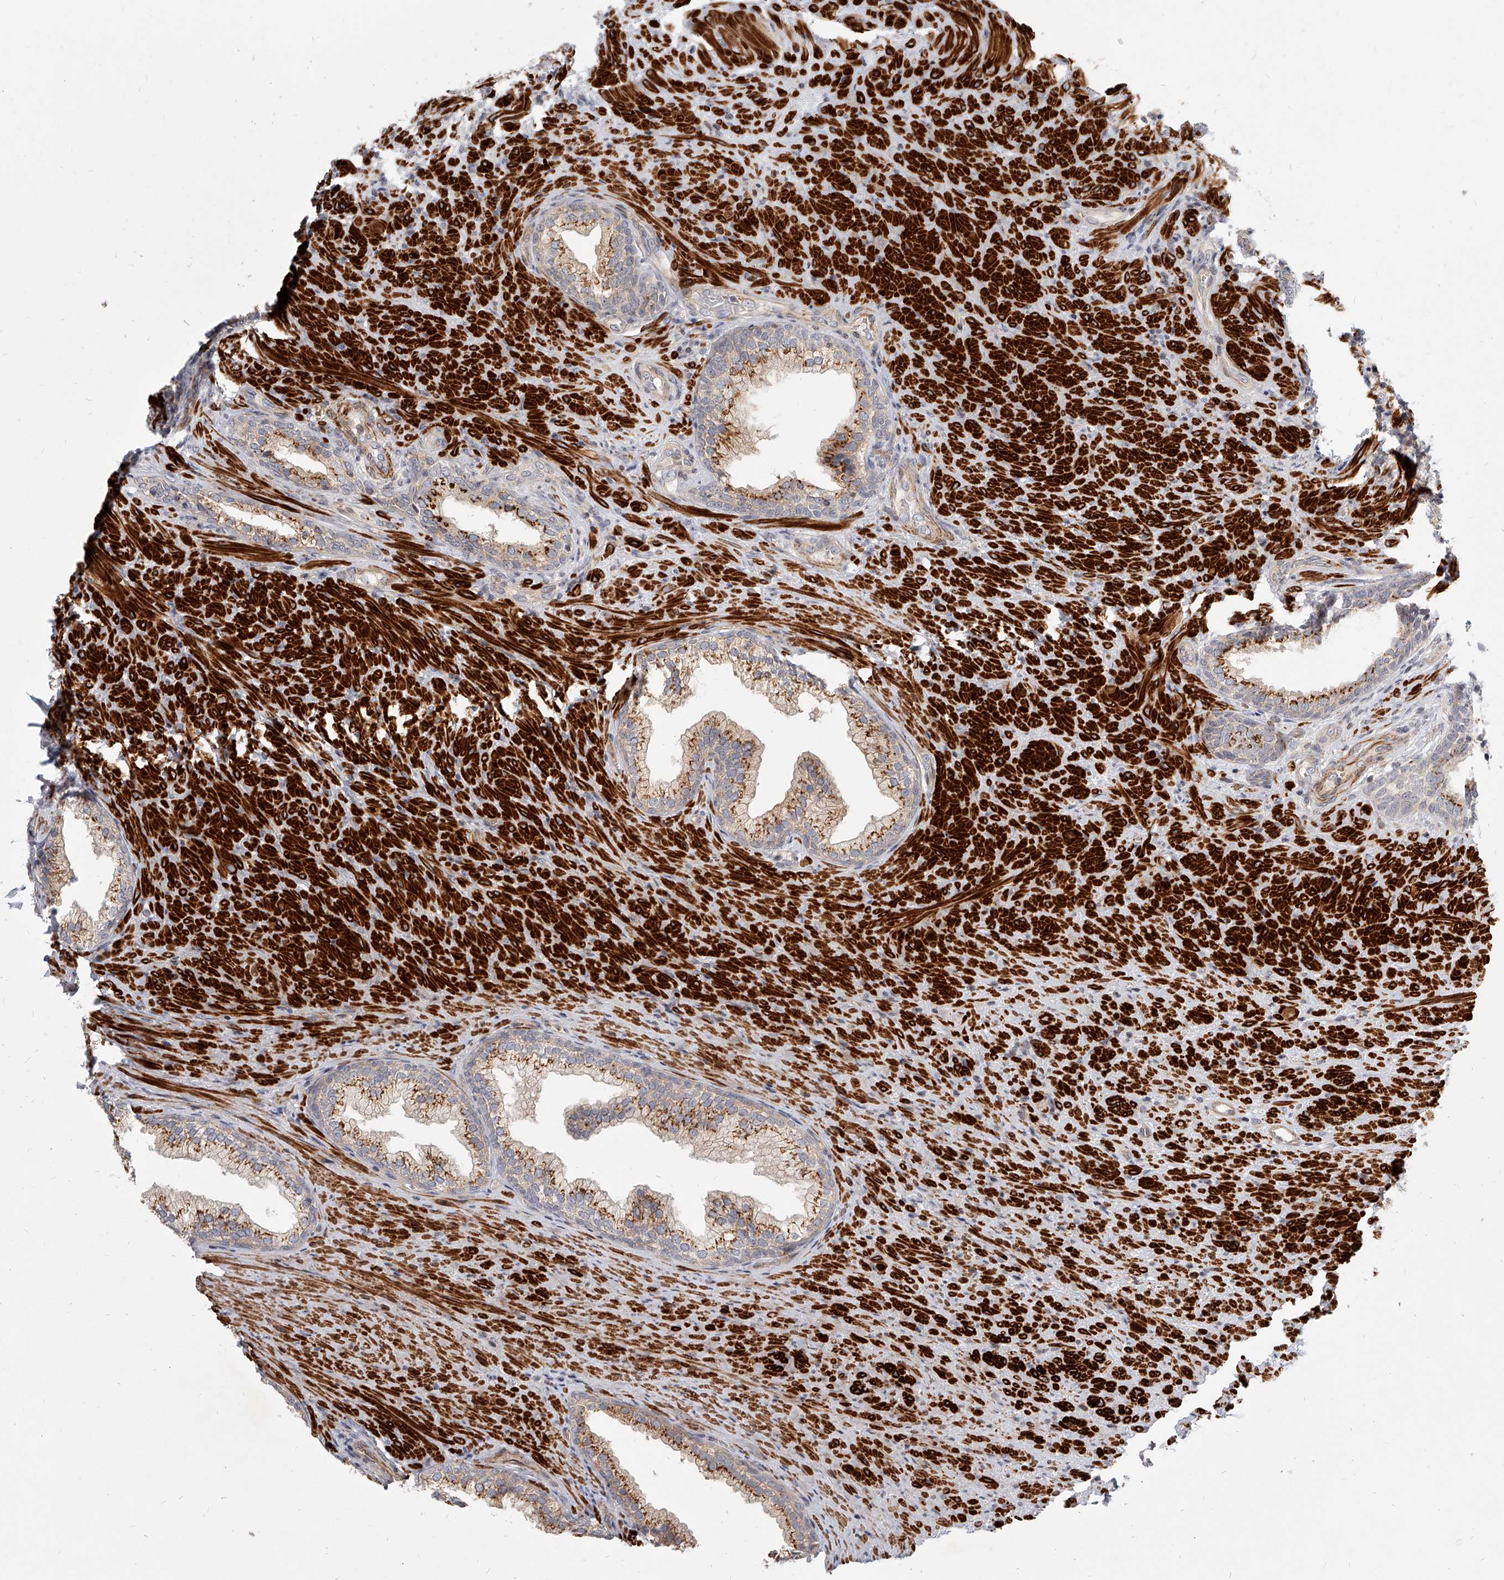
{"staining": {"intensity": "moderate", "quantity": ">75%", "location": "cytoplasmic/membranous"}, "tissue": "prostate", "cell_type": "Glandular cells", "image_type": "normal", "snomed": [{"axis": "morphology", "description": "Normal tissue, NOS"}, {"axis": "topography", "description": "Prostate"}], "caption": "Unremarkable prostate reveals moderate cytoplasmic/membranous expression in approximately >75% of glandular cells The staining is performed using DAB brown chromogen to label protein expression. The nuclei are counter-stained blue using hematoxylin..", "gene": "SLC37A1", "patient": {"sex": "male", "age": 76}}